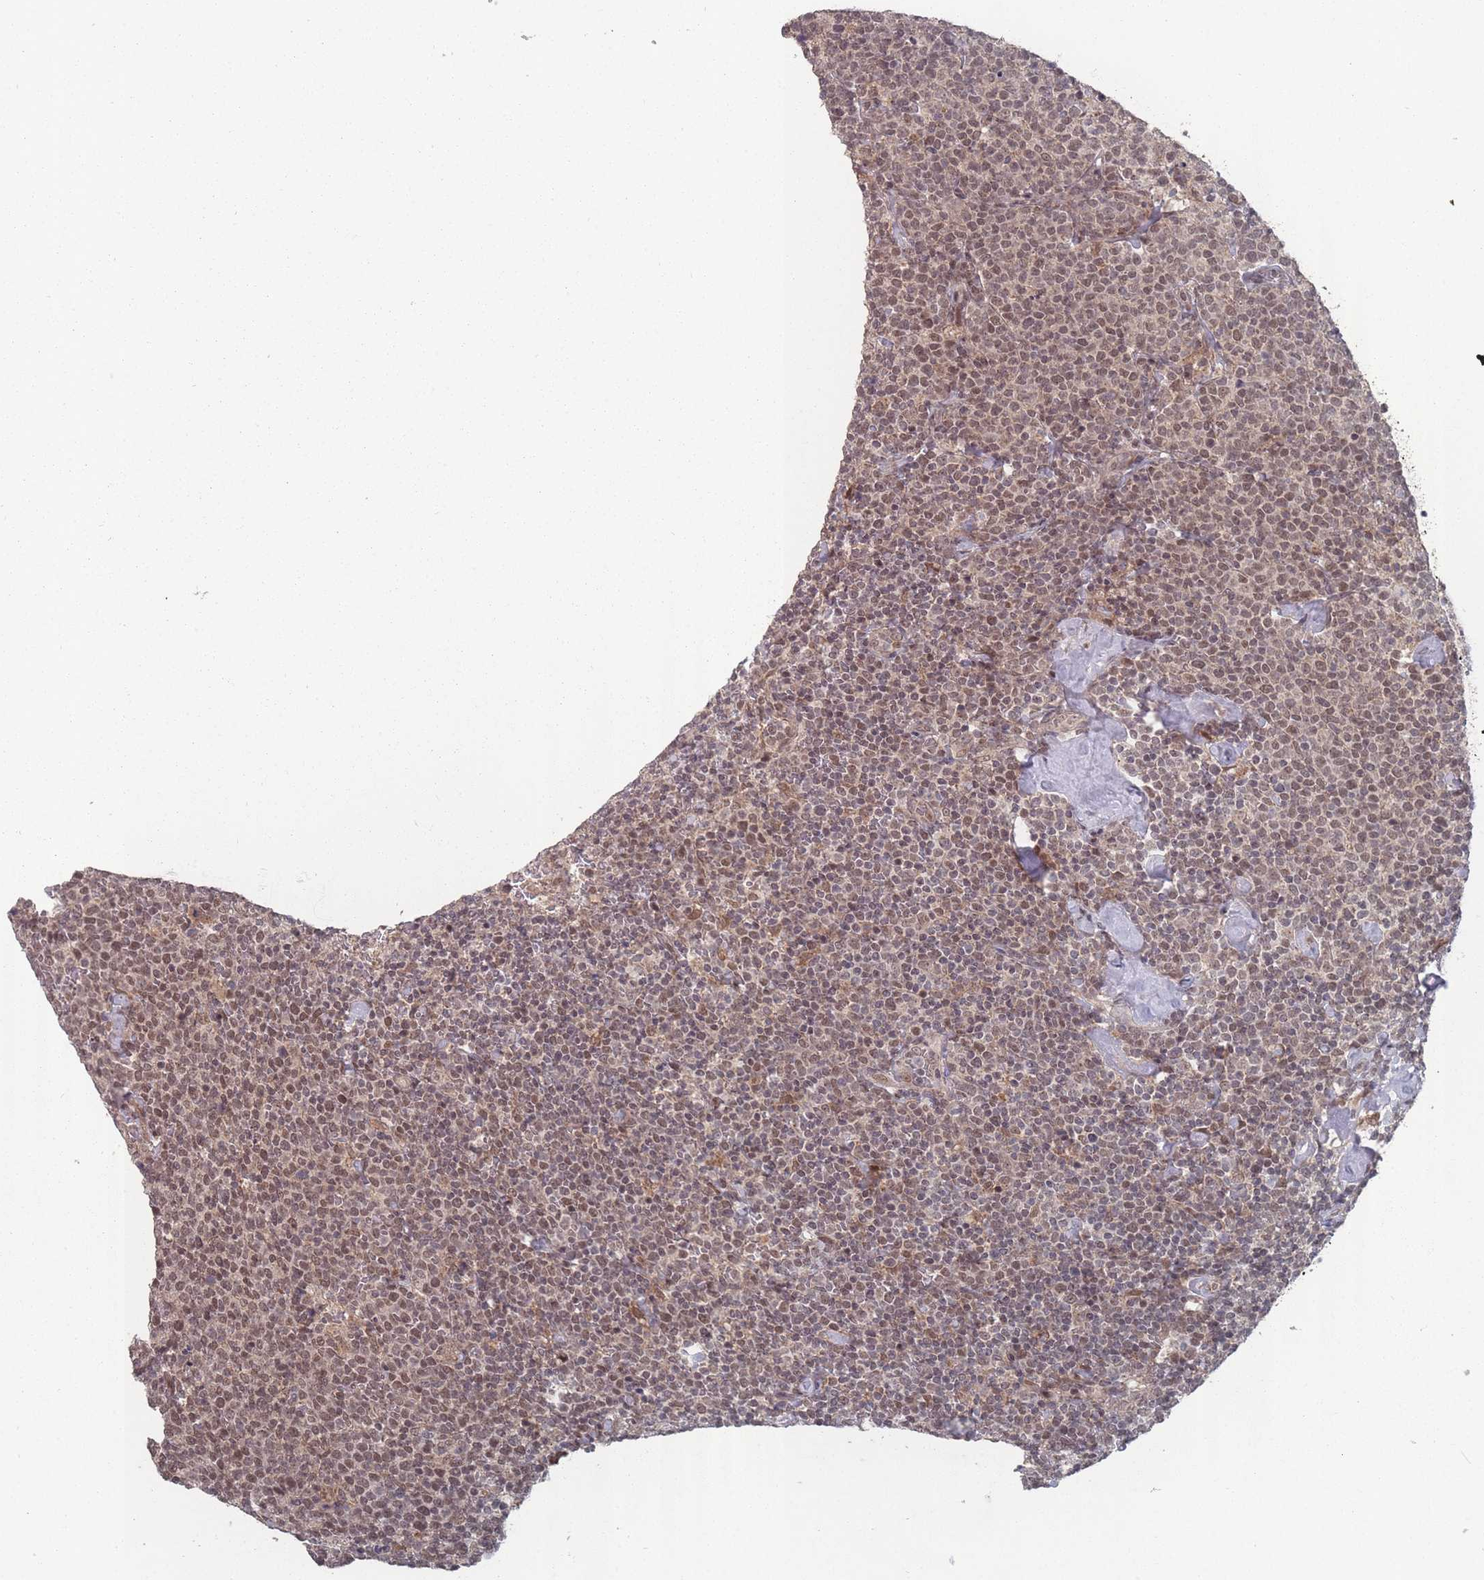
{"staining": {"intensity": "moderate", "quantity": "25%-75%", "location": "nuclear"}, "tissue": "lymphoma", "cell_type": "Tumor cells", "image_type": "cancer", "snomed": [{"axis": "morphology", "description": "Malignant lymphoma, non-Hodgkin's type, High grade"}, {"axis": "topography", "description": "Lymph node"}], "caption": "Immunohistochemical staining of human lymphoma reveals moderate nuclear protein positivity in approximately 25%-75% of tumor cells.", "gene": "CNTRL", "patient": {"sex": "male", "age": 61}}